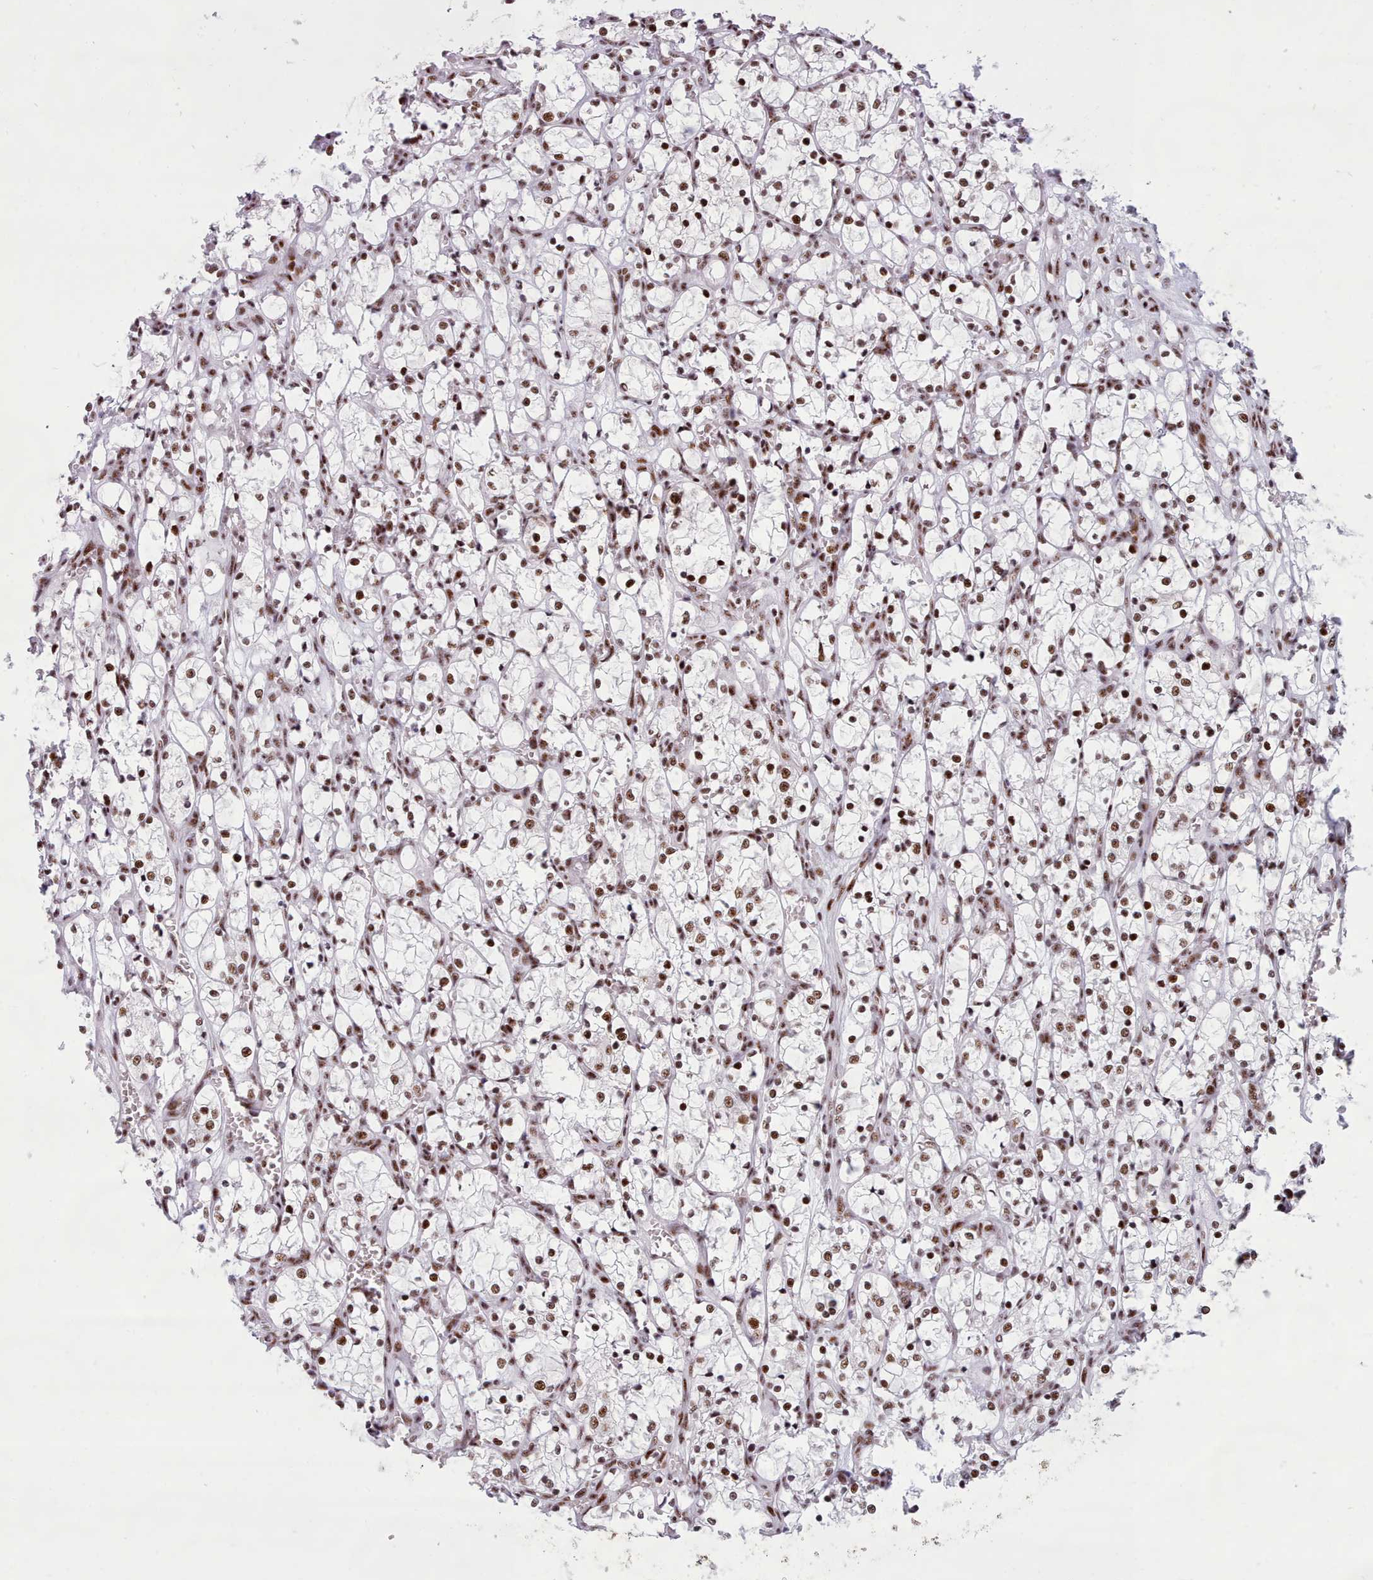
{"staining": {"intensity": "moderate", "quantity": ">75%", "location": "nuclear"}, "tissue": "renal cancer", "cell_type": "Tumor cells", "image_type": "cancer", "snomed": [{"axis": "morphology", "description": "Adenocarcinoma, NOS"}, {"axis": "topography", "description": "Kidney"}], "caption": "Human renal cancer (adenocarcinoma) stained for a protein (brown) displays moderate nuclear positive positivity in approximately >75% of tumor cells.", "gene": "TMEM35B", "patient": {"sex": "female", "age": 69}}